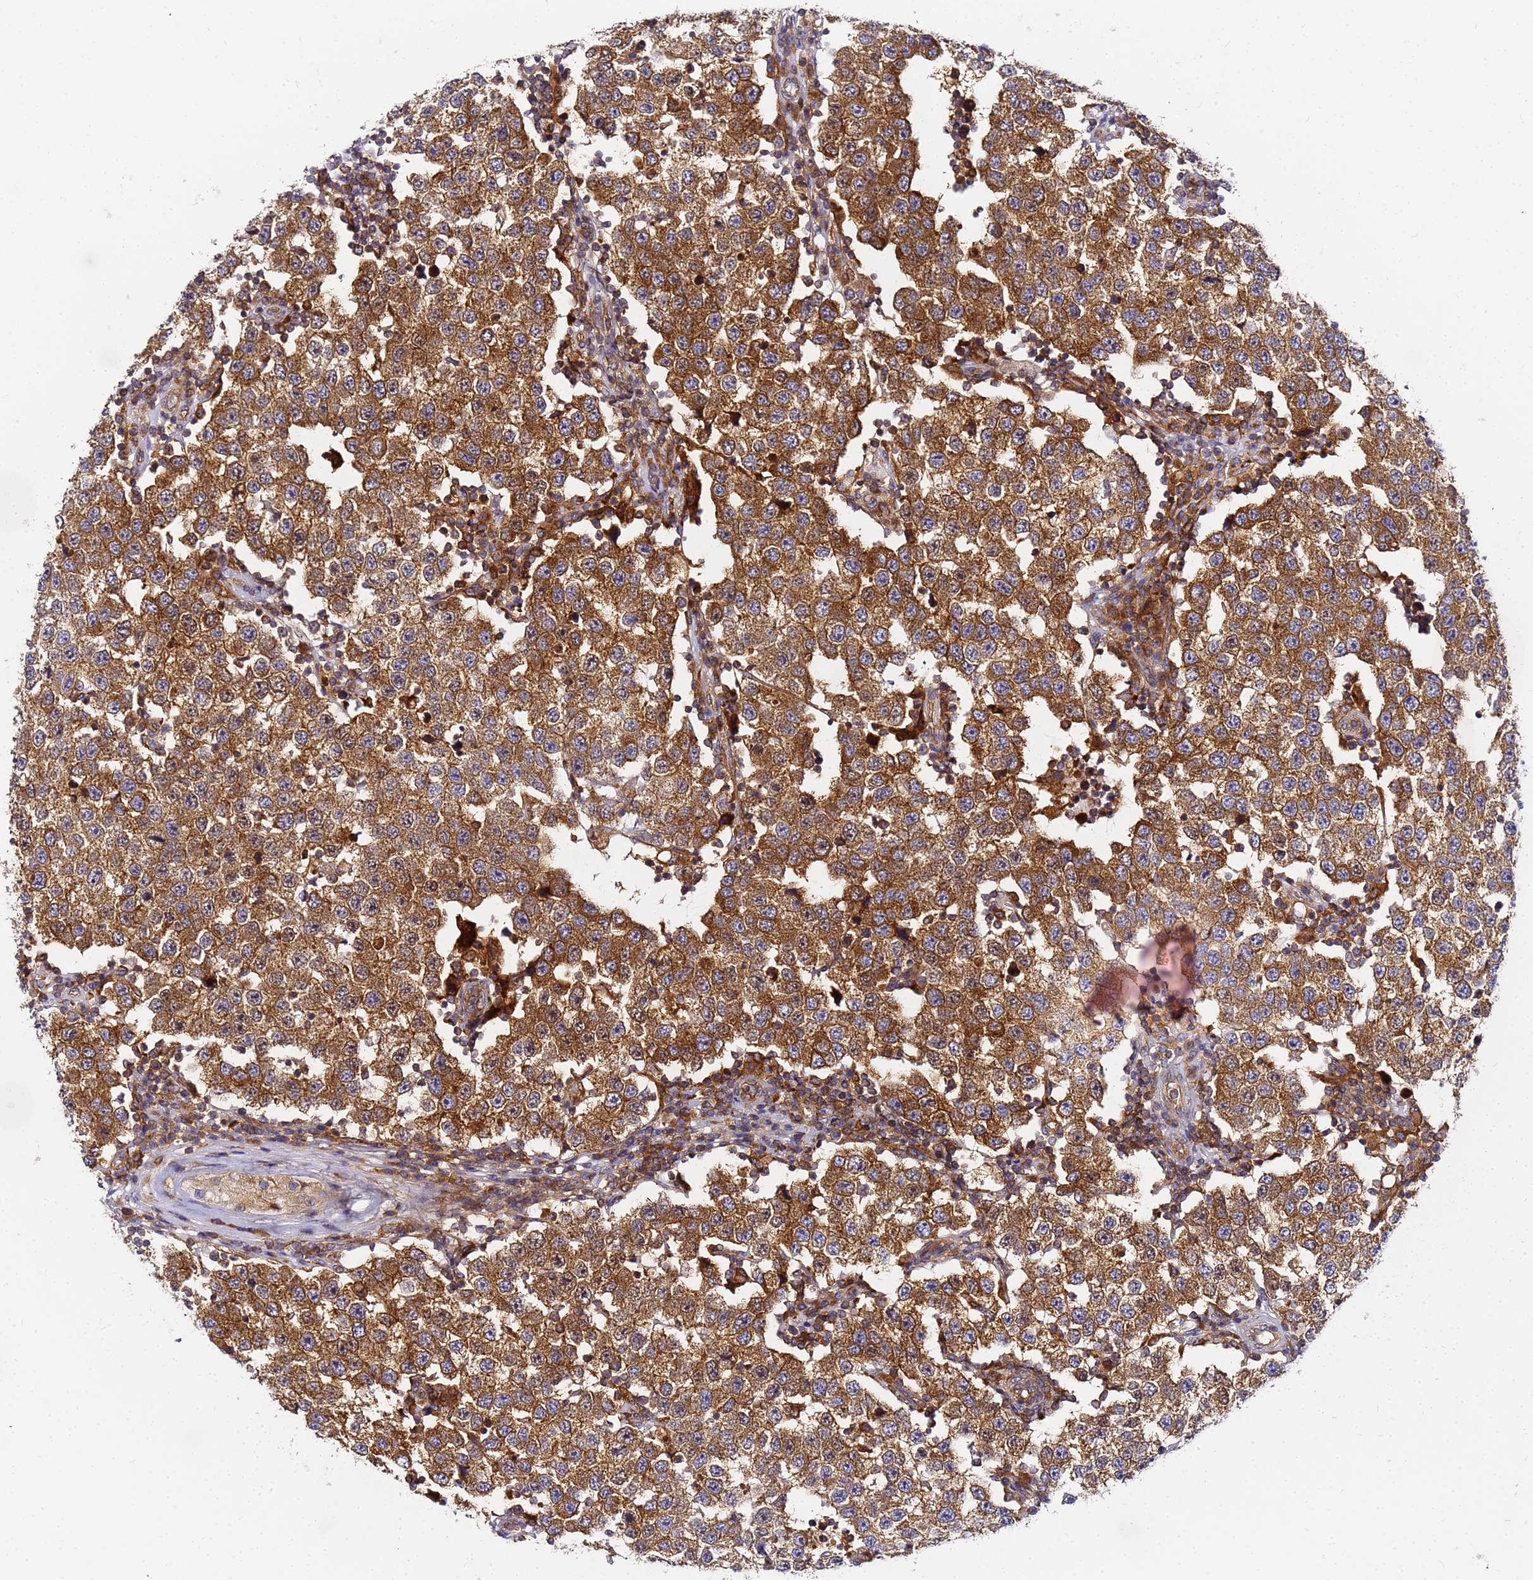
{"staining": {"intensity": "strong", "quantity": ">75%", "location": "cytoplasmic/membranous"}, "tissue": "testis cancer", "cell_type": "Tumor cells", "image_type": "cancer", "snomed": [{"axis": "morphology", "description": "Seminoma, NOS"}, {"axis": "topography", "description": "Testis"}], "caption": "This is an image of immunohistochemistry staining of testis cancer, which shows strong positivity in the cytoplasmic/membranous of tumor cells.", "gene": "CHM", "patient": {"sex": "male", "age": 34}}